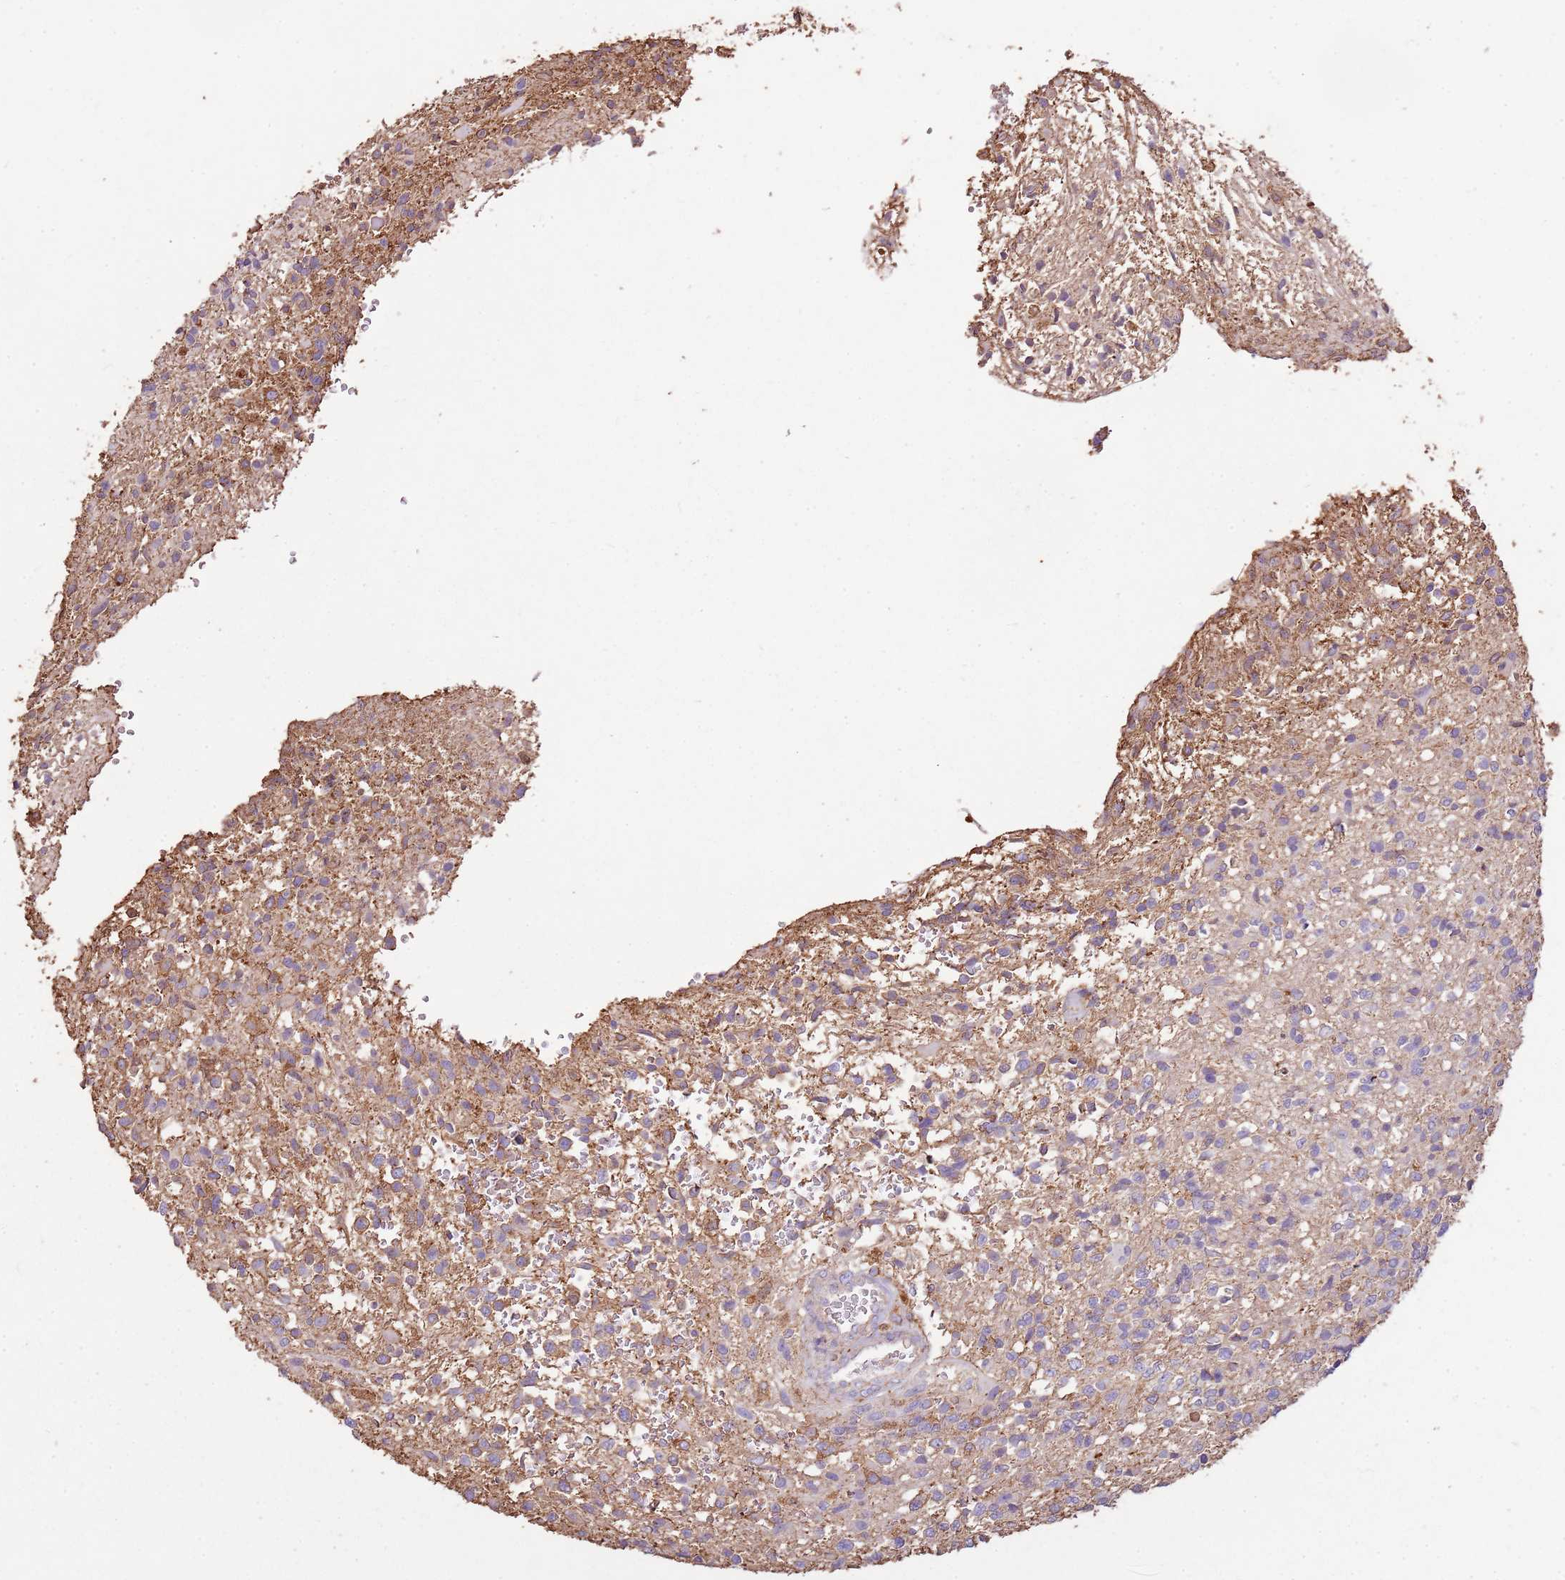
{"staining": {"intensity": "weak", "quantity": "<25%", "location": "cytoplasmic/membranous"}, "tissue": "glioma", "cell_type": "Tumor cells", "image_type": "cancer", "snomed": [{"axis": "morphology", "description": "Glioma, malignant, High grade"}, {"axis": "topography", "description": "Brain"}], "caption": "Protein analysis of malignant glioma (high-grade) displays no significant expression in tumor cells.", "gene": "ARL10", "patient": {"sex": "male", "age": 56}}